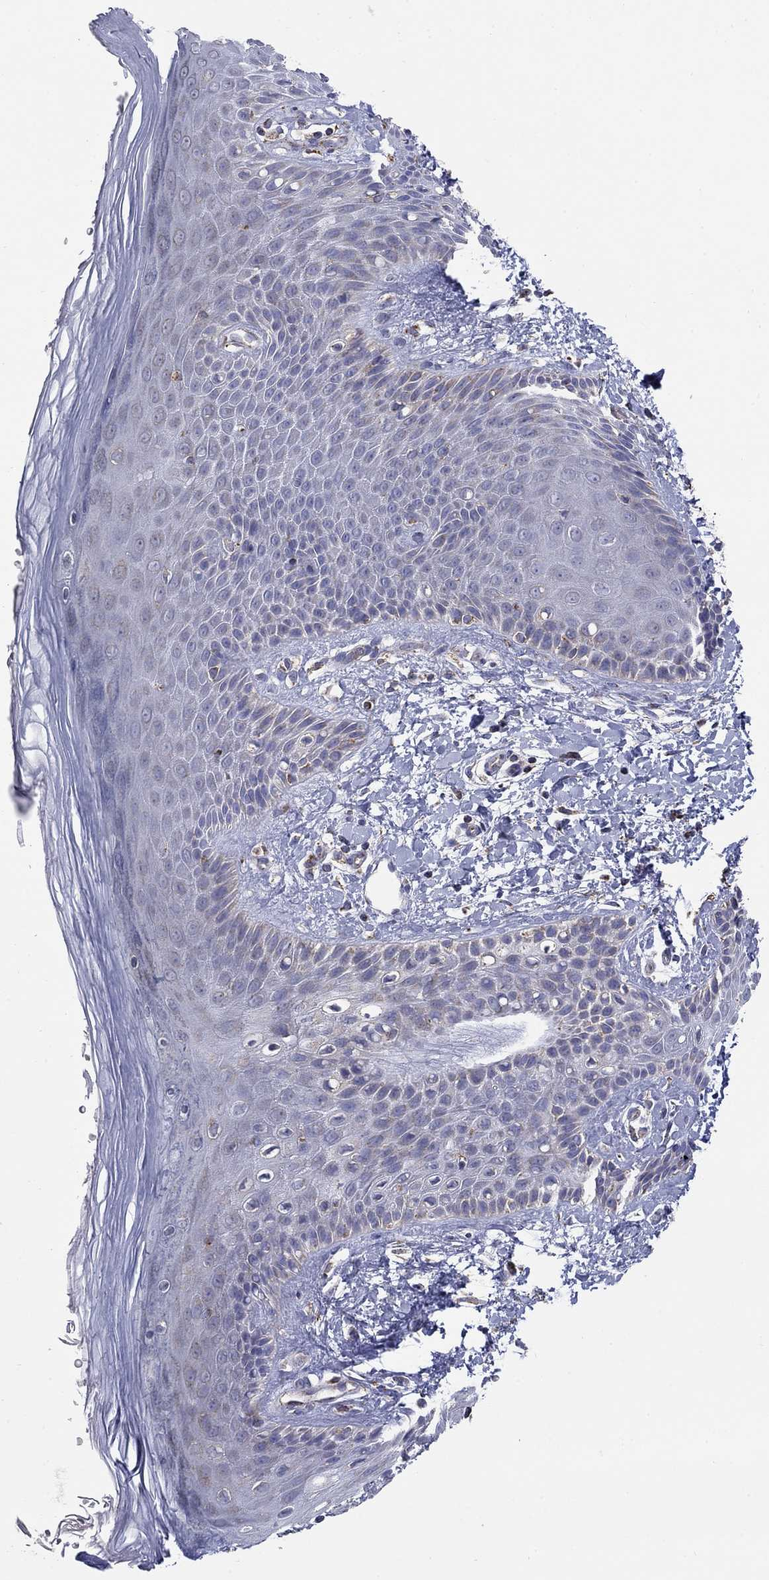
{"staining": {"intensity": "negative", "quantity": "none", "location": "none"}, "tissue": "skin", "cell_type": "Epidermal cells", "image_type": "normal", "snomed": [{"axis": "morphology", "description": "Normal tissue, NOS"}, {"axis": "topography", "description": "Anal"}], "caption": "This histopathology image is of benign skin stained with immunohistochemistry to label a protein in brown with the nuclei are counter-stained blue. There is no staining in epidermal cells. (Brightfield microscopy of DAB (3,3'-diaminobenzidine) immunohistochemistry at high magnification).", "gene": "HPS5", "patient": {"sex": "male", "age": 36}}